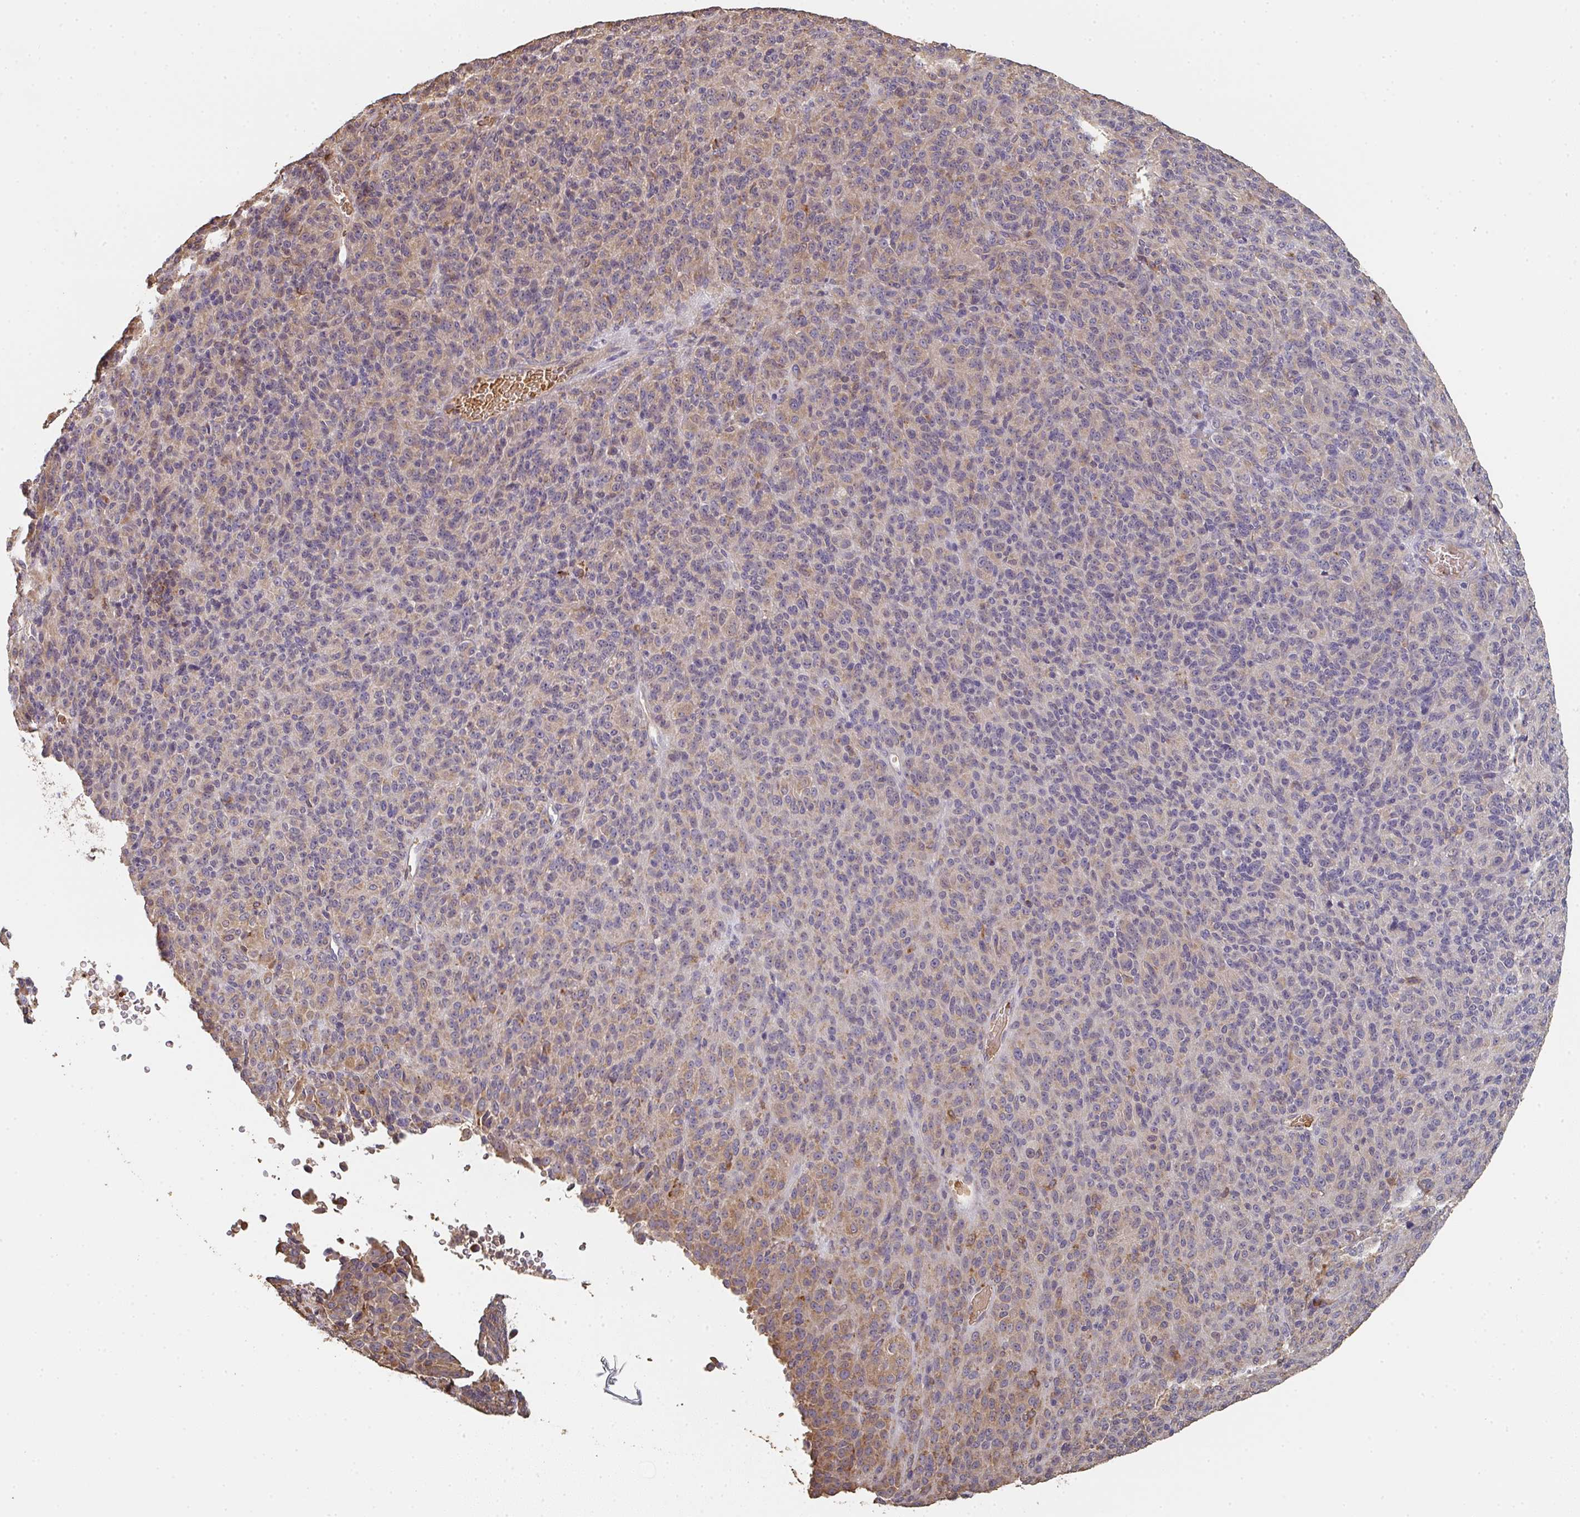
{"staining": {"intensity": "moderate", "quantity": "<25%", "location": "cytoplasmic/membranous"}, "tissue": "melanoma", "cell_type": "Tumor cells", "image_type": "cancer", "snomed": [{"axis": "morphology", "description": "Malignant melanoma, Metastatic site"}, {"axis": "topography", "description": "Brain"}], "caption": "Immunohistochemistry (DAB (3,3'-diaminobenzidine)) staining of malignant melanoma (metastatic site) demonstrates moderate cytoplasmic/membranous protein expression in about <25% of tumor cells.", "gene": "POLG", "patient": {"sex": "female", "age": 56}}